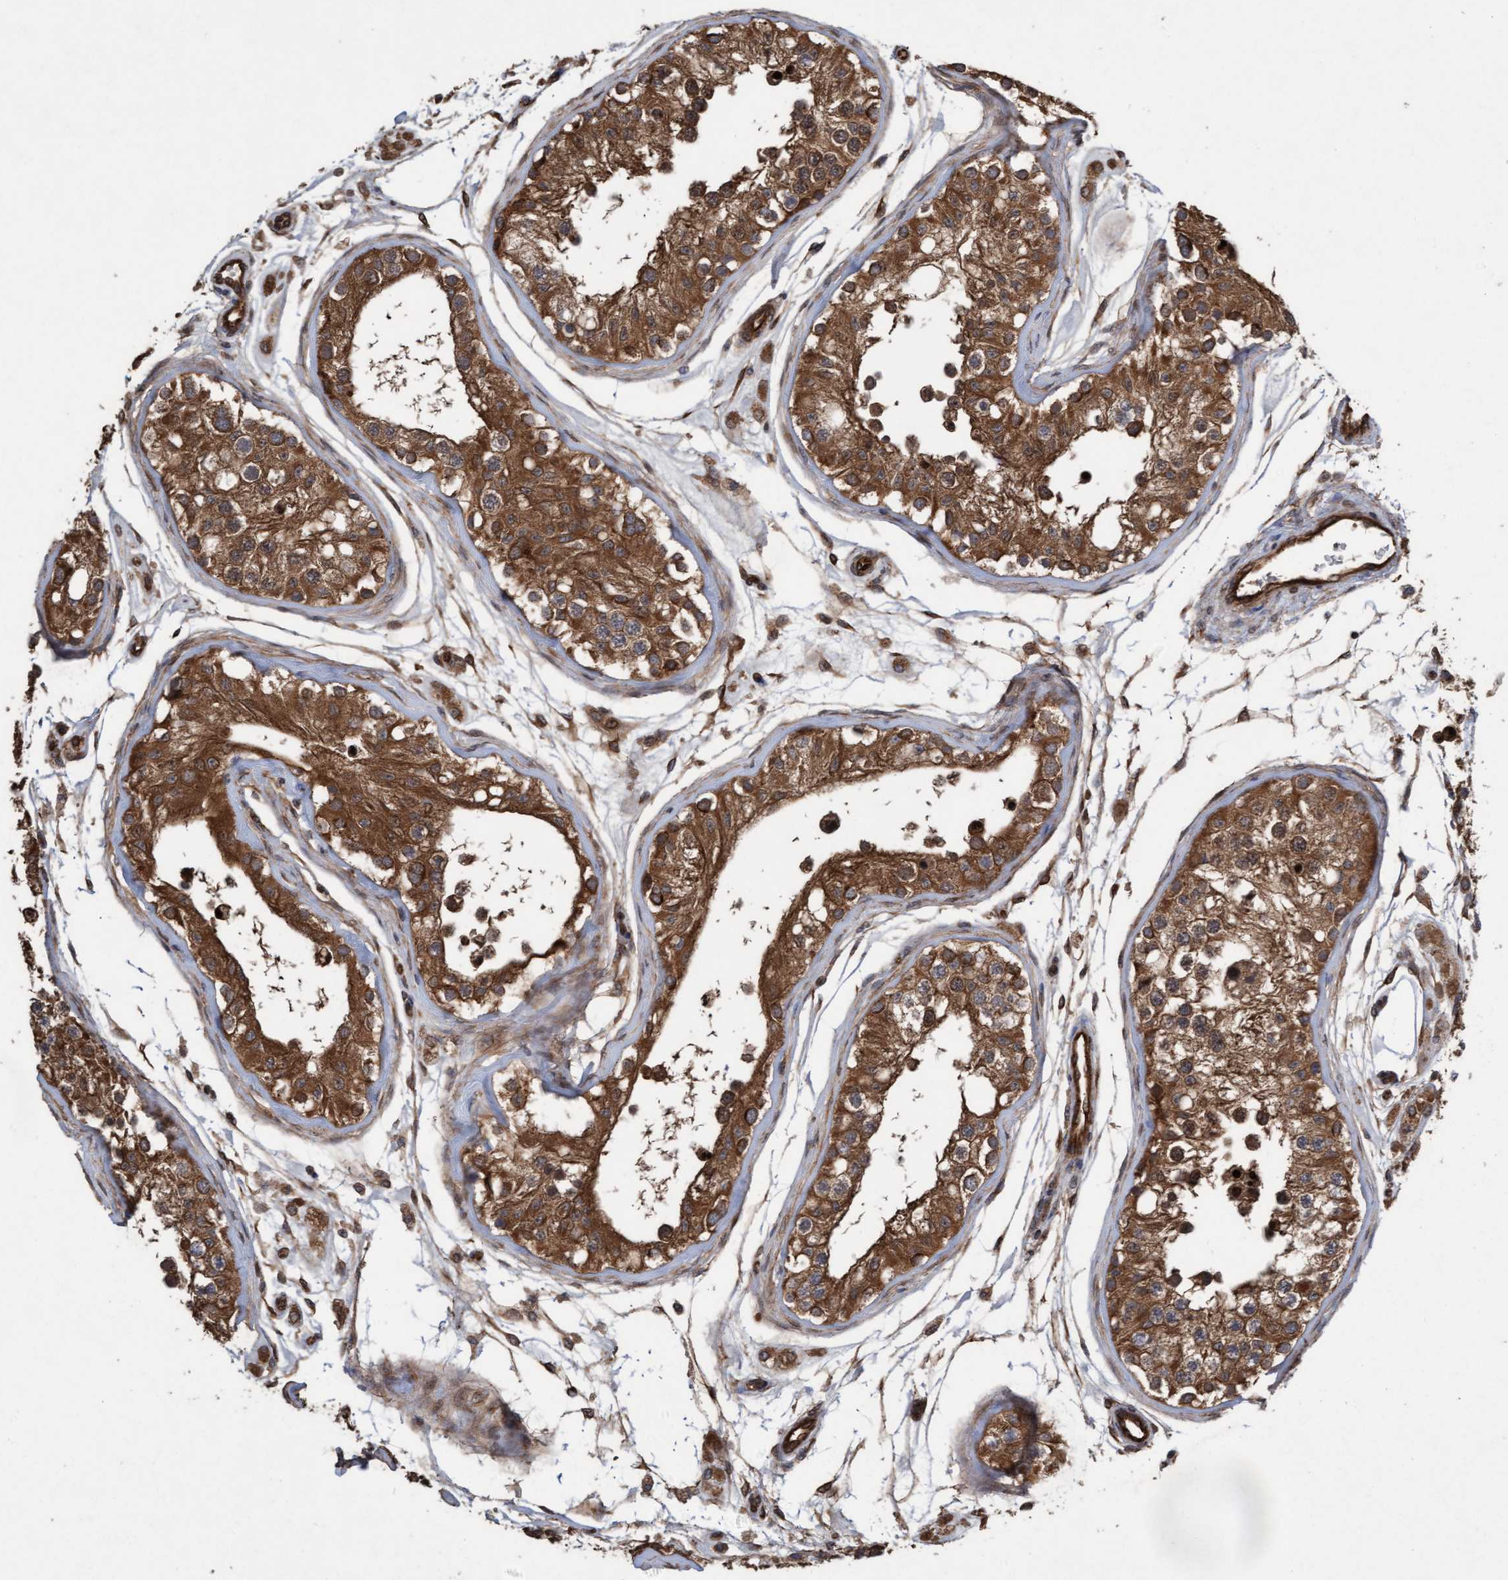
{"staining": {"intensity": "strong", "quantity": ">75%", "location": "cytoplasmic/membranous"}, "tissue": "testis", "cell_type": "Cells in seminiferous ducts", "image_type": "normal", "snomed": [{"axis": "morphology", "description": "Normal tissue, NOS"}, {"axis": "morphology", "description": "Adenocarcinoma, metastatic, NOS"}, {"axis": "topography", "description": "Testis"}], "caption": "This micrograph shows IHC staining of normal testis, with high strong cytoplasmic/membranous staining in about >75% of cells in seminiferous ducts.", "gene": "CDC42EP4", "patient": {"sex": "male", "age": 26}}